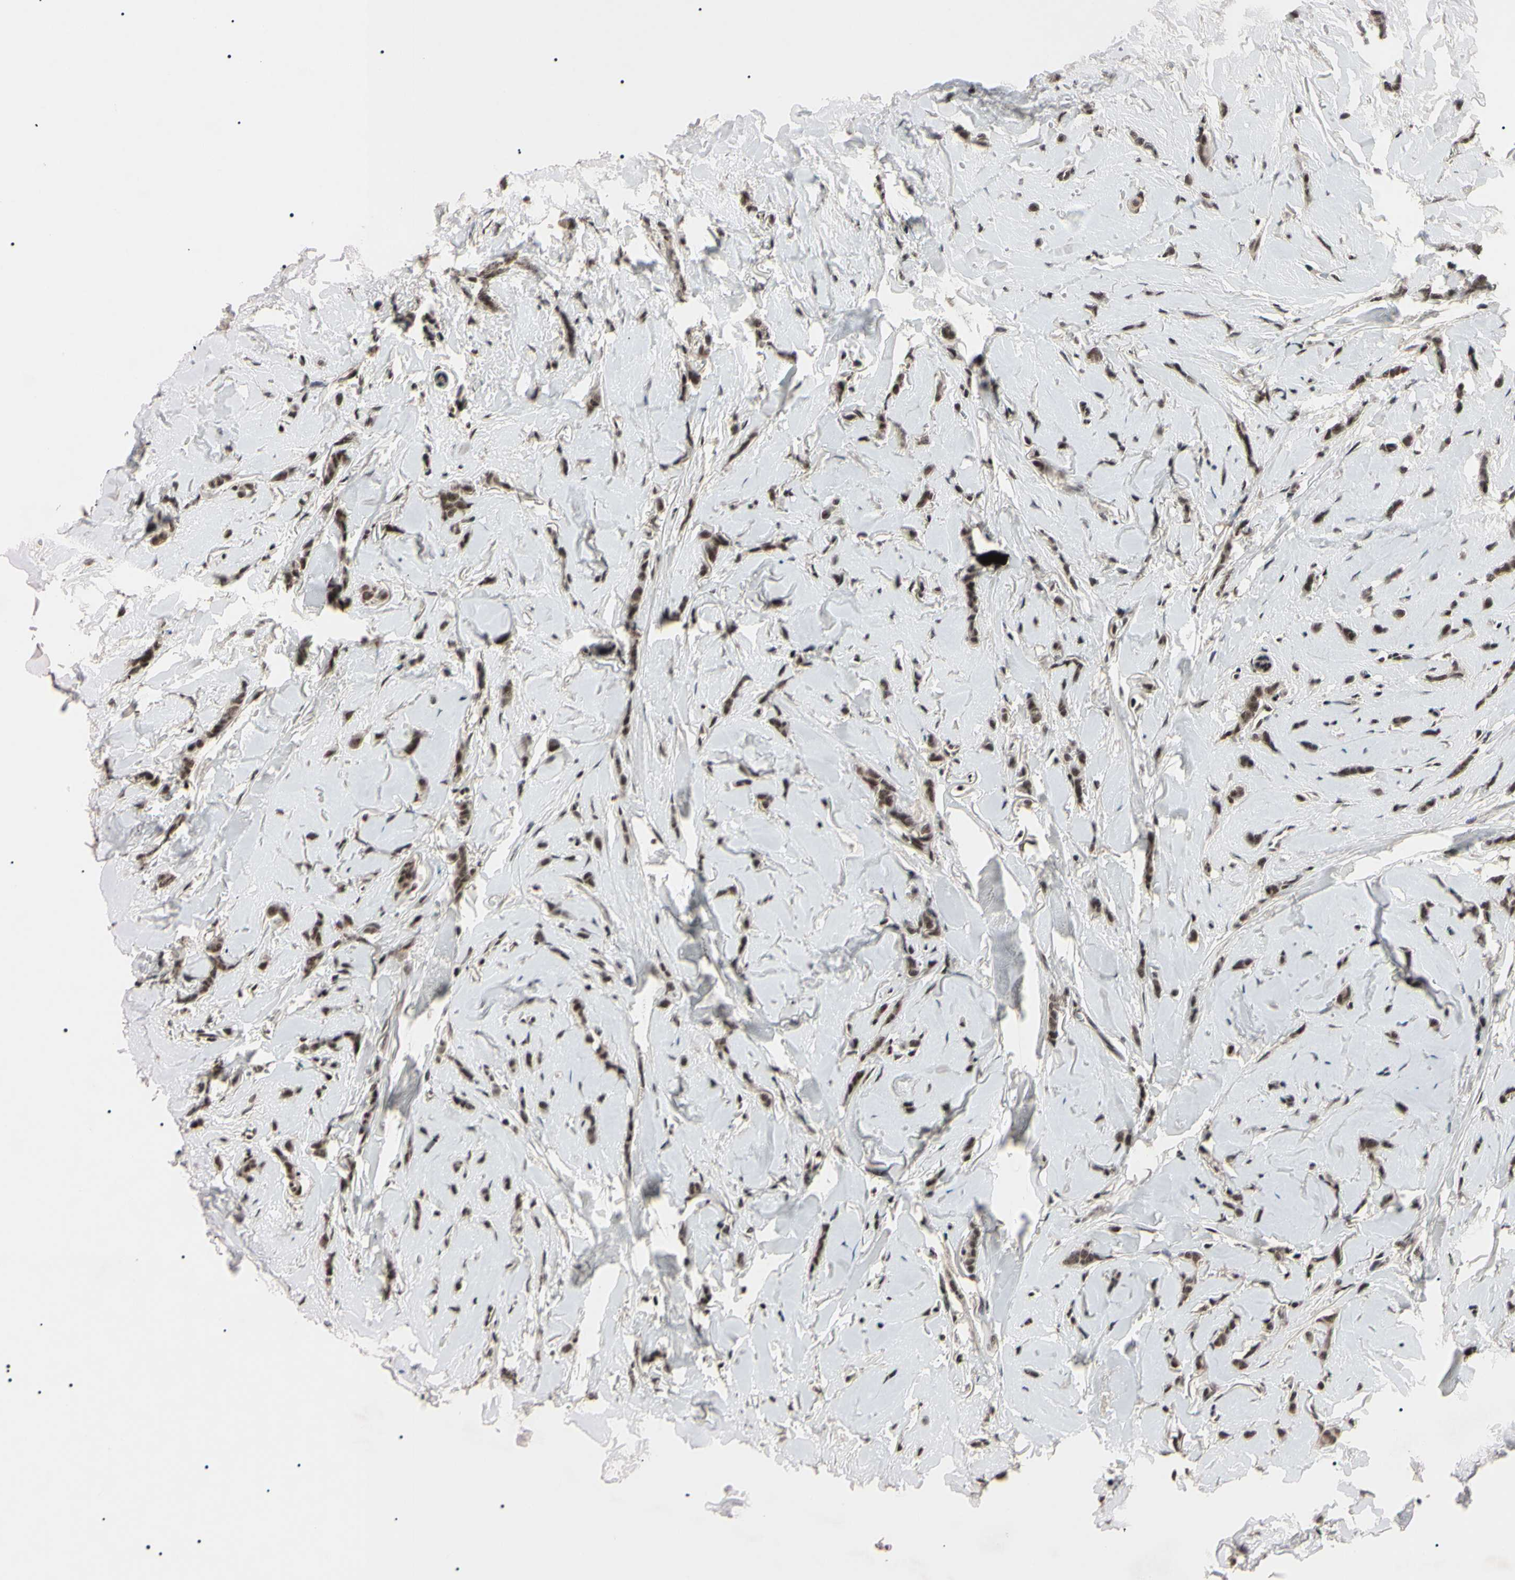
{"staining": {"intensity": "moderate", "quantity": ">75%", "location": "nuclear"}, "tissue": "breast cancer", "cell_type": "Tumor cells", "image_type": "cancer", "snomed": [{"axis": "morphology", "description": "Lobular carcinoma"}, {"axis": "topography", "description": "Skin"}, {"axis": "topography", "description": "Breast"}], "caption": "Immunohistochemical staining of human breast cancer exhibits moderate nuclear protein staining in about >75% of tumor cells.", "gene": "YY1", "patient": {"sex": "female", "age": 46}}